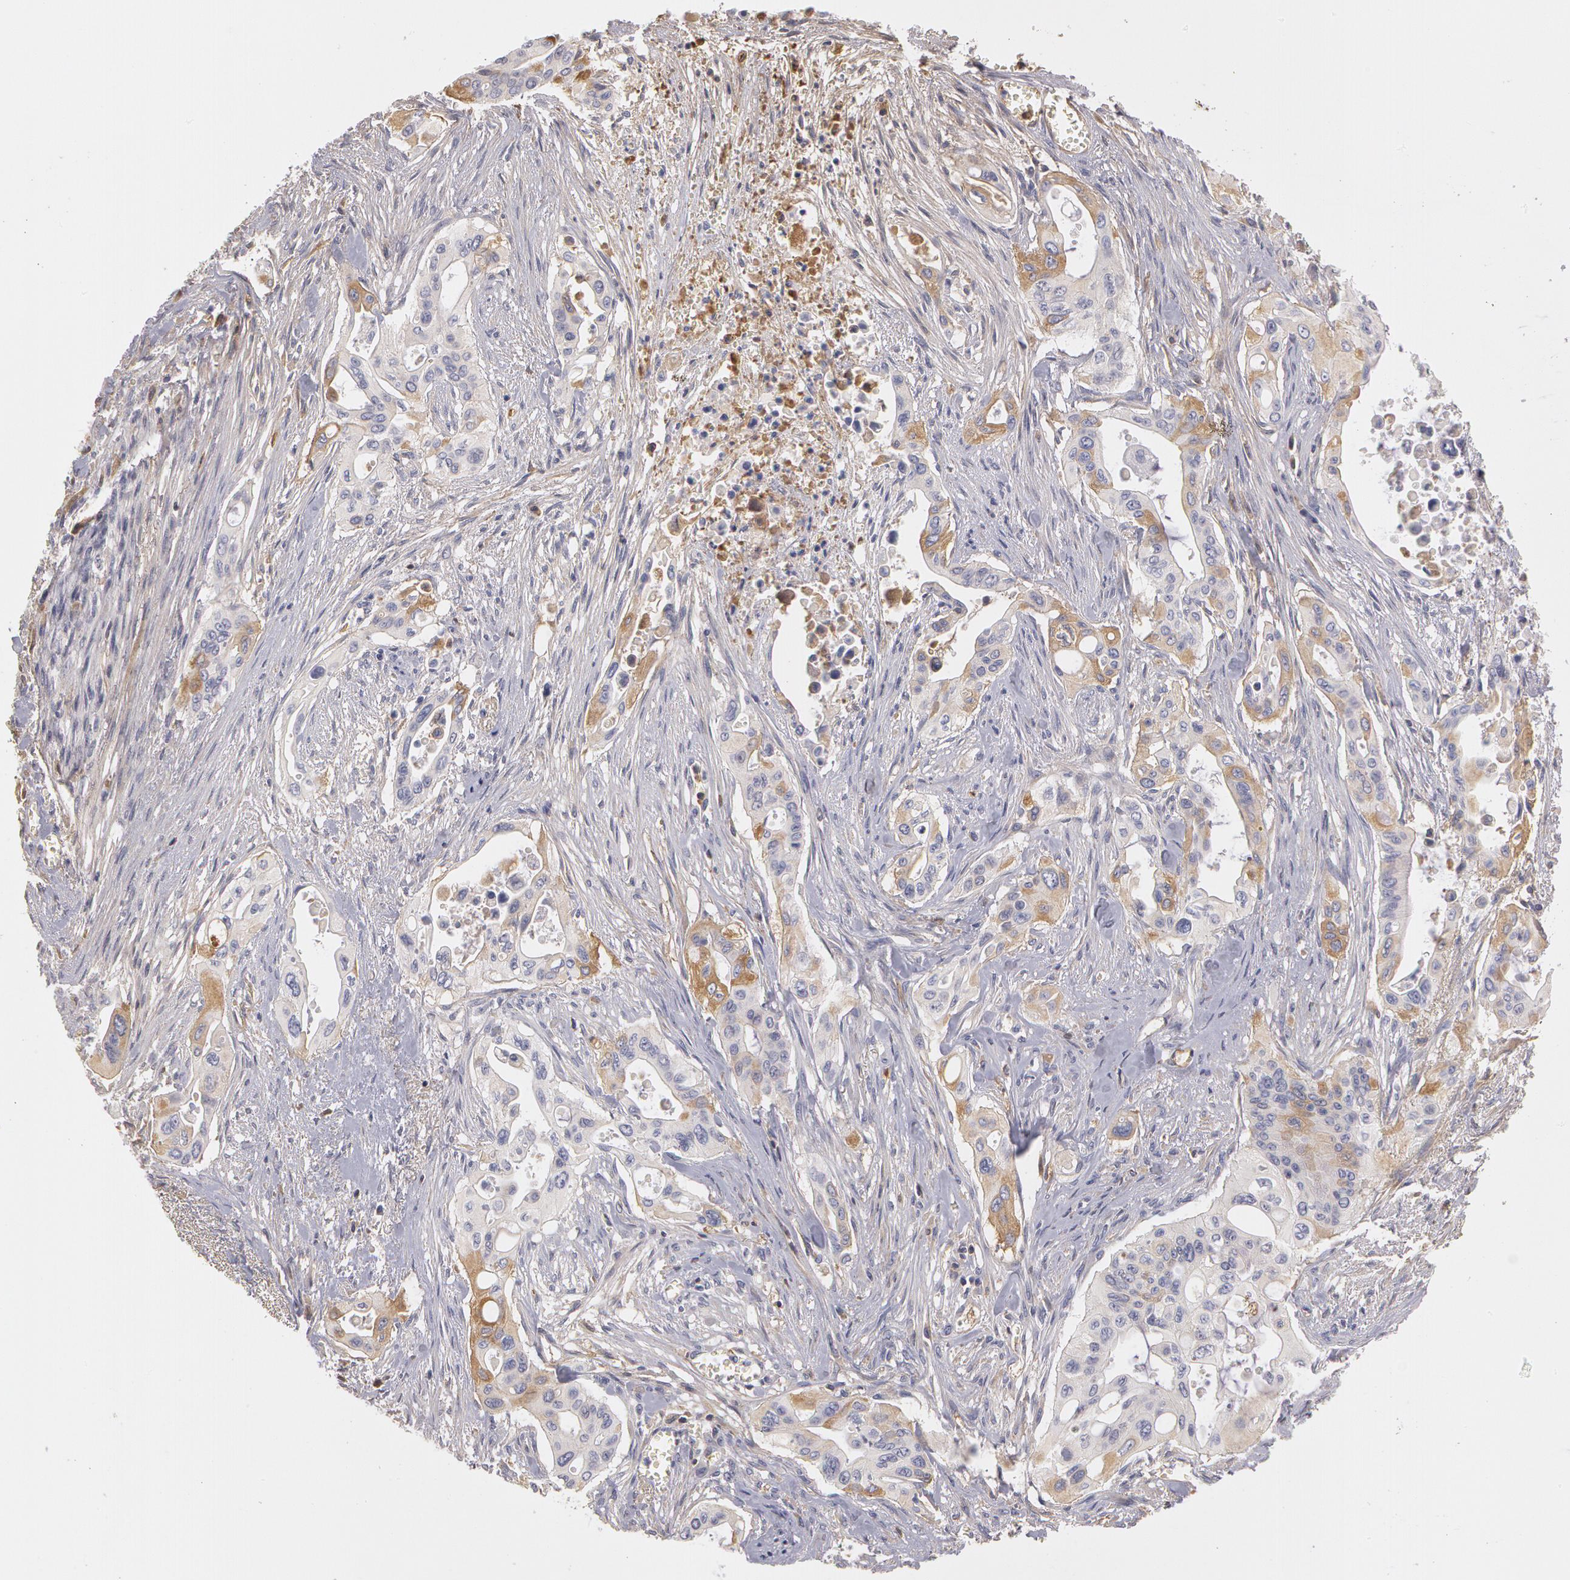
{"staining": {"intensity": "negative", "quantity": "none", "location": "none"}, "tissue": "pancreatic cancer", "cell_type": "Tumor cells", "image_type": "cancer", "snomed": [{"axis": "morphology", "description": "Adenocarcinoma, NOS"}, {"axis": "topography", "description": "Pancreas"}], "caption": "Human pancreatic cancer (adenocarcinoma) stained for a protein using immunohistochemistry (IHC) shows no expression in tumor cells.", "gene": "C1R", "patient": {"sex": "male", "age": 77}}